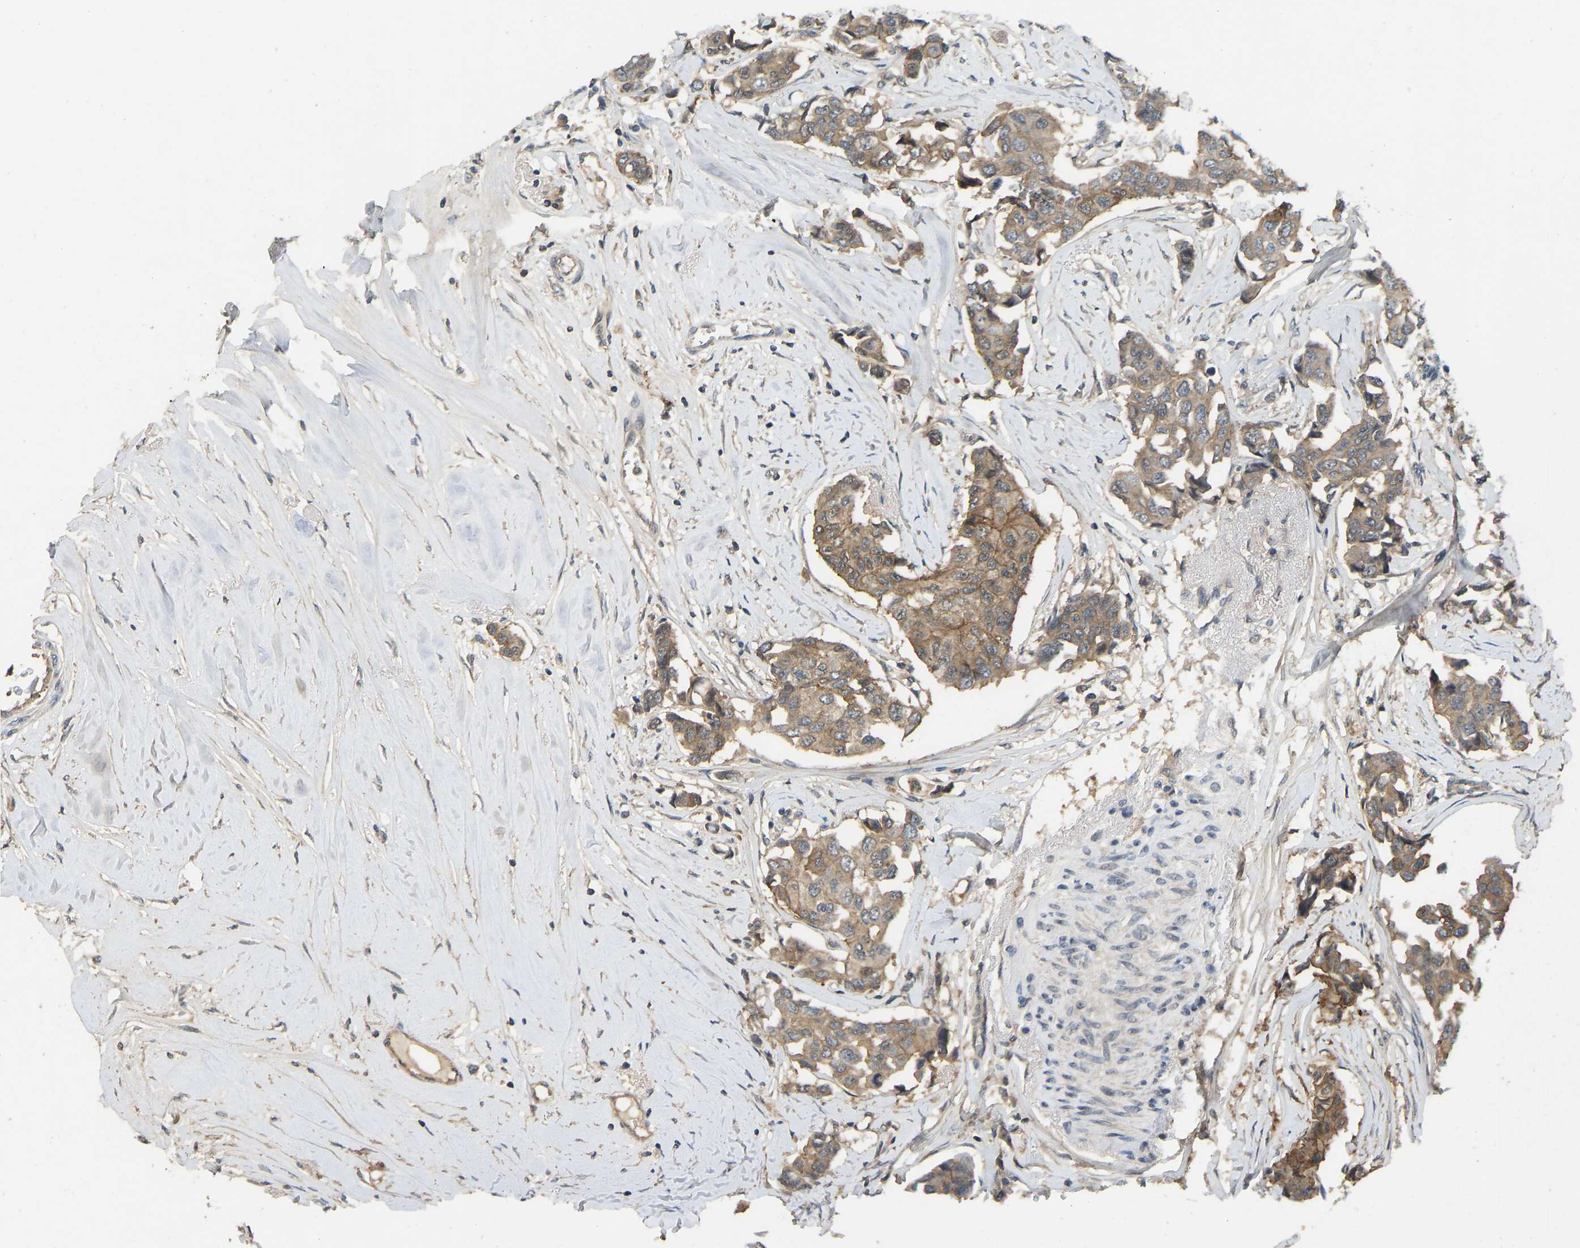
{"staining": {"intensity": "moderate", "quantity": ">75%", "location": "cytoplasmic/membranous"}, "tissue": "breast cancer", "cell_type": "Tumor cells", "image_type": "cancer", "snomed": [{"axis": "morphology", "description": "Duct carcinoma"}, {"axis": "topography", "description": "Breast"}], "caption": "Intraductal carcinoma (breast) stained with a protein marker displays moderate staining in tumor cells.", "gene": "NDRG3", "patient": {"sex": "female", "age": 80}}